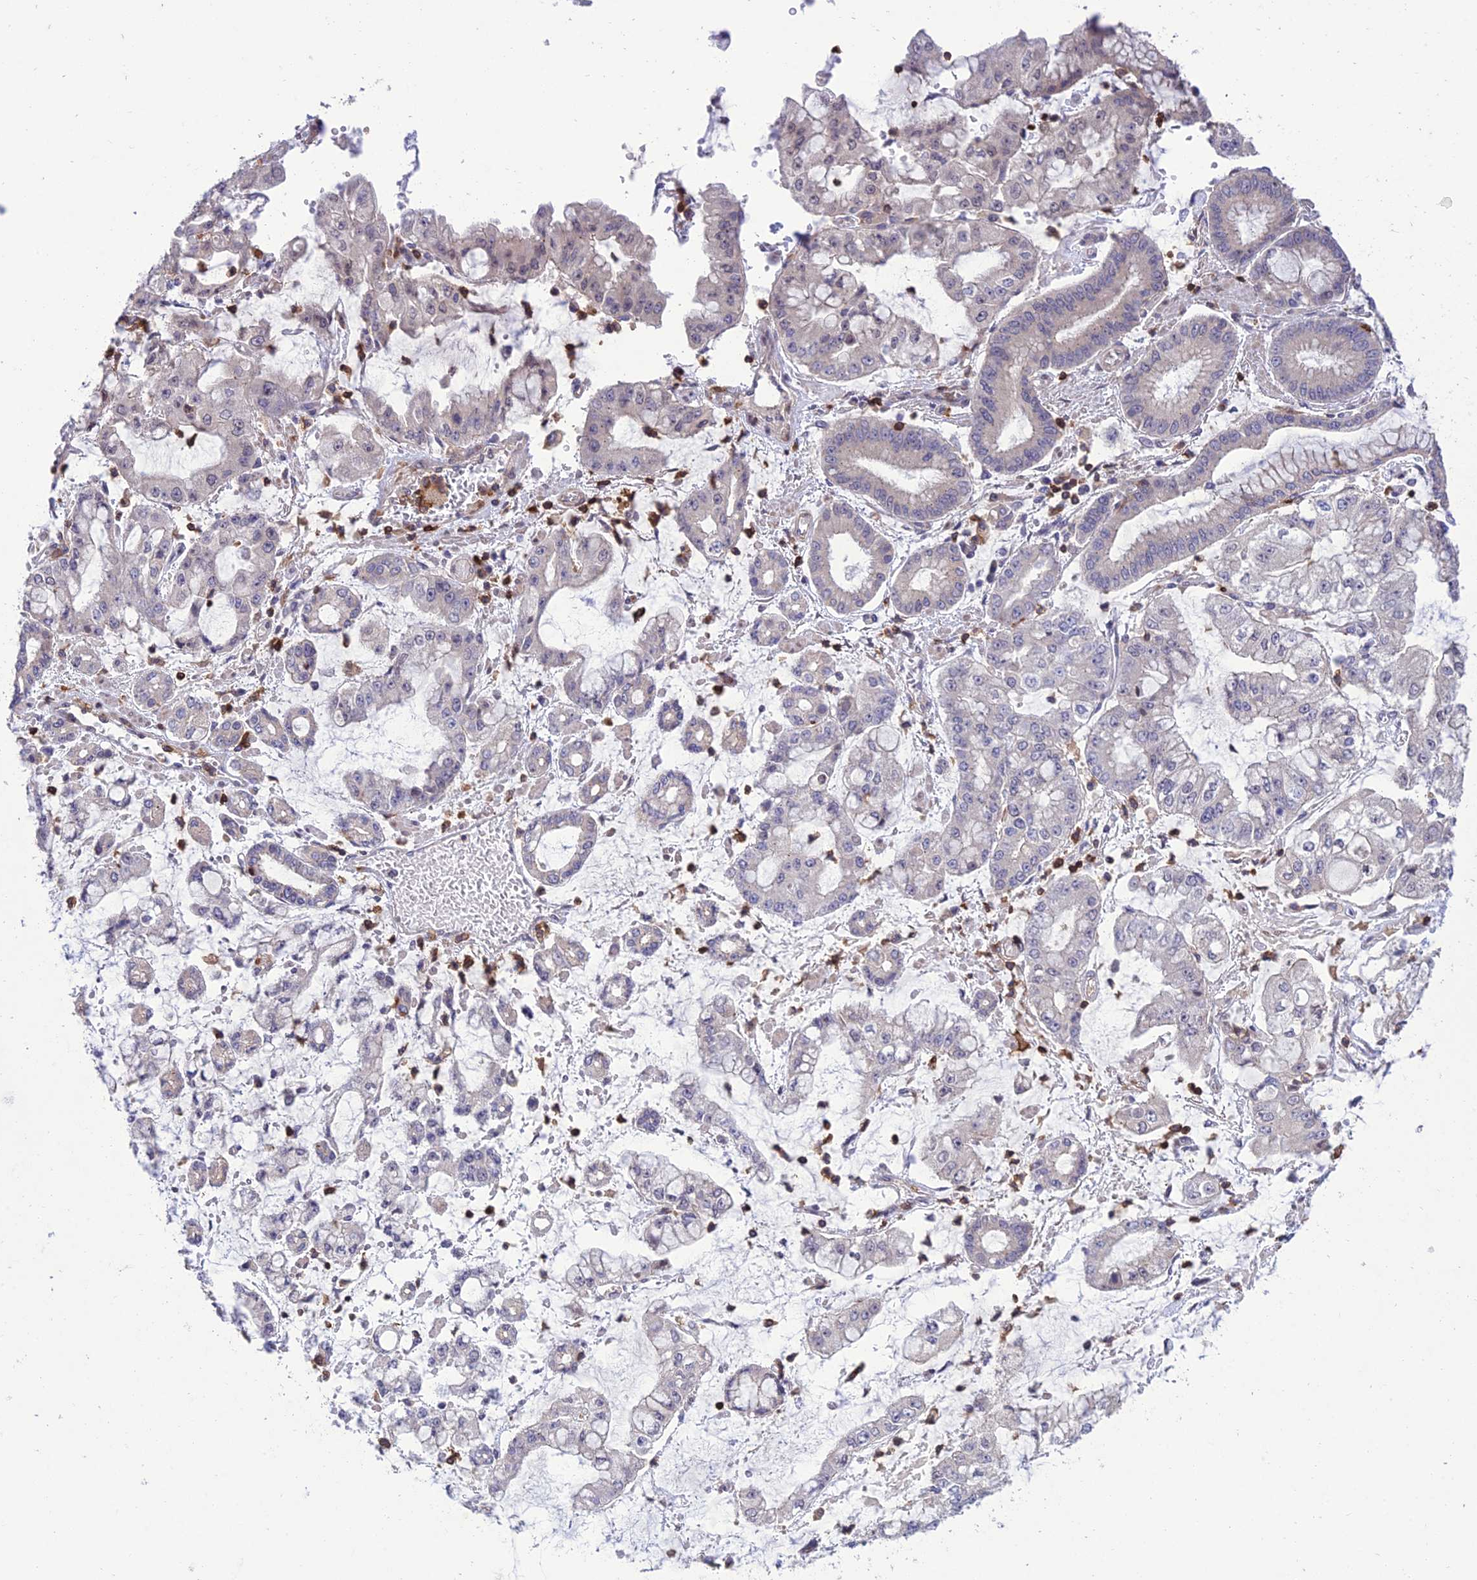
{"staining": {"intensity": "negative", "quantity": "none", "location": "none"}, "tissue": "stomach cancer", "cell_type": "Tumor cells", "image_type": "cancer", "snomed": [{"axis": "morphology", "description": "Adenocarcinoma, NOS"}, {"axis": "topography", "description": "Stomach"}], "caption": "Immunohistochemical staining of human adenocarcinoma (stomach) demonstrates no significant positivity in tumor cells.", "gene": "FAM76A", "patient": {"sex": "male", "age": 76}}